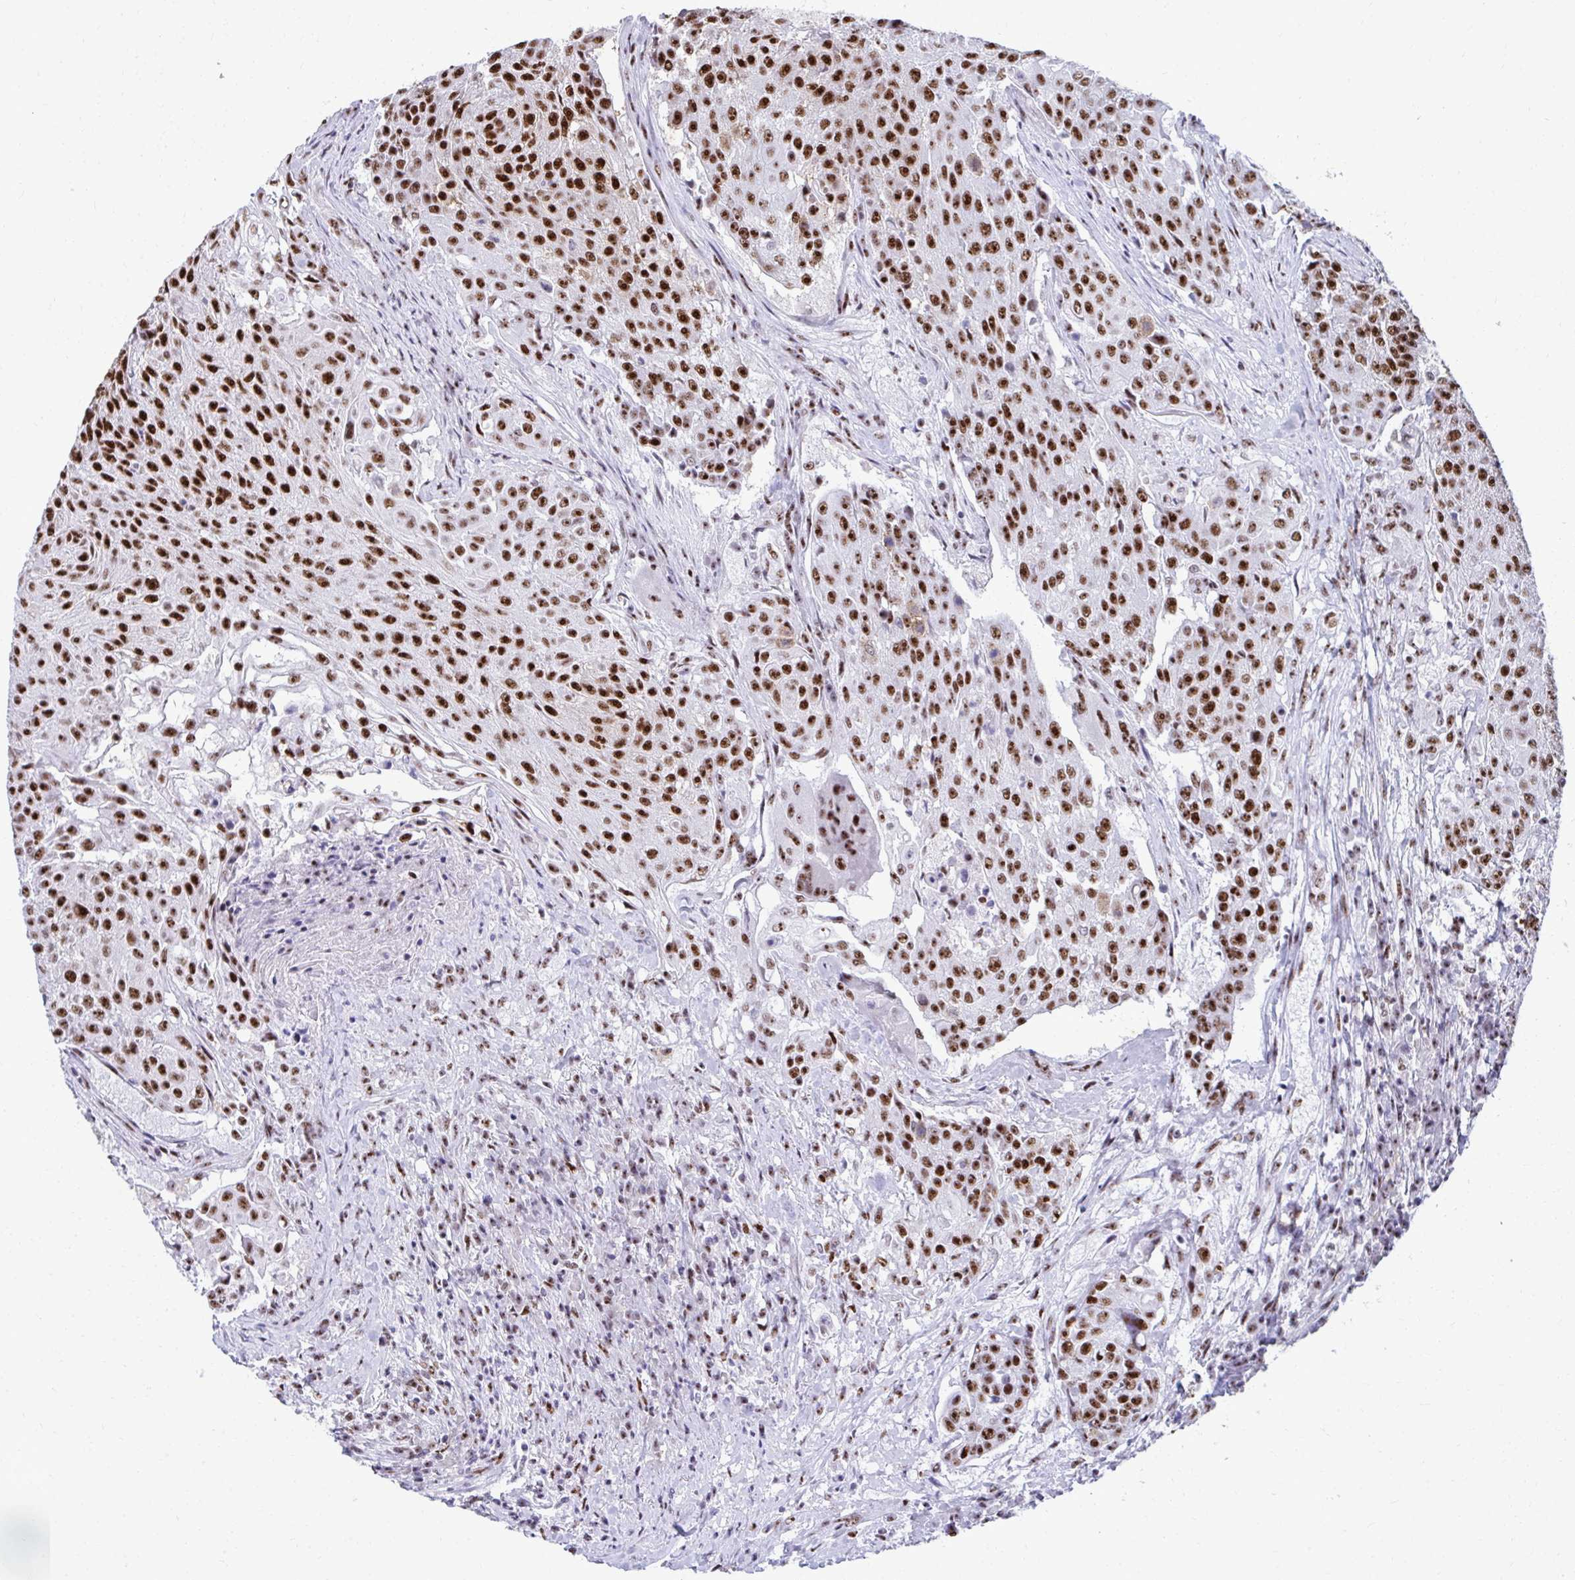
{"staining": {"intensity": "strong", "quantity": ">75%", "location": "nuclear"}, "tissue": "urothelial cancer", "cell_type": "Tumor cells", "image_type": "cancer", "snomed": [{"axis": "morphology", "description": "Urothelial carcinoma, High grade"}, {"axis": "topography", "description": "Urinary bladder"}], "caption": "Urothelial cancer stained for a protein reveals strong nuclear positivity in tumor cells.", "gene": "PELP1", "patient": {"sex": "female", "age": 63}}